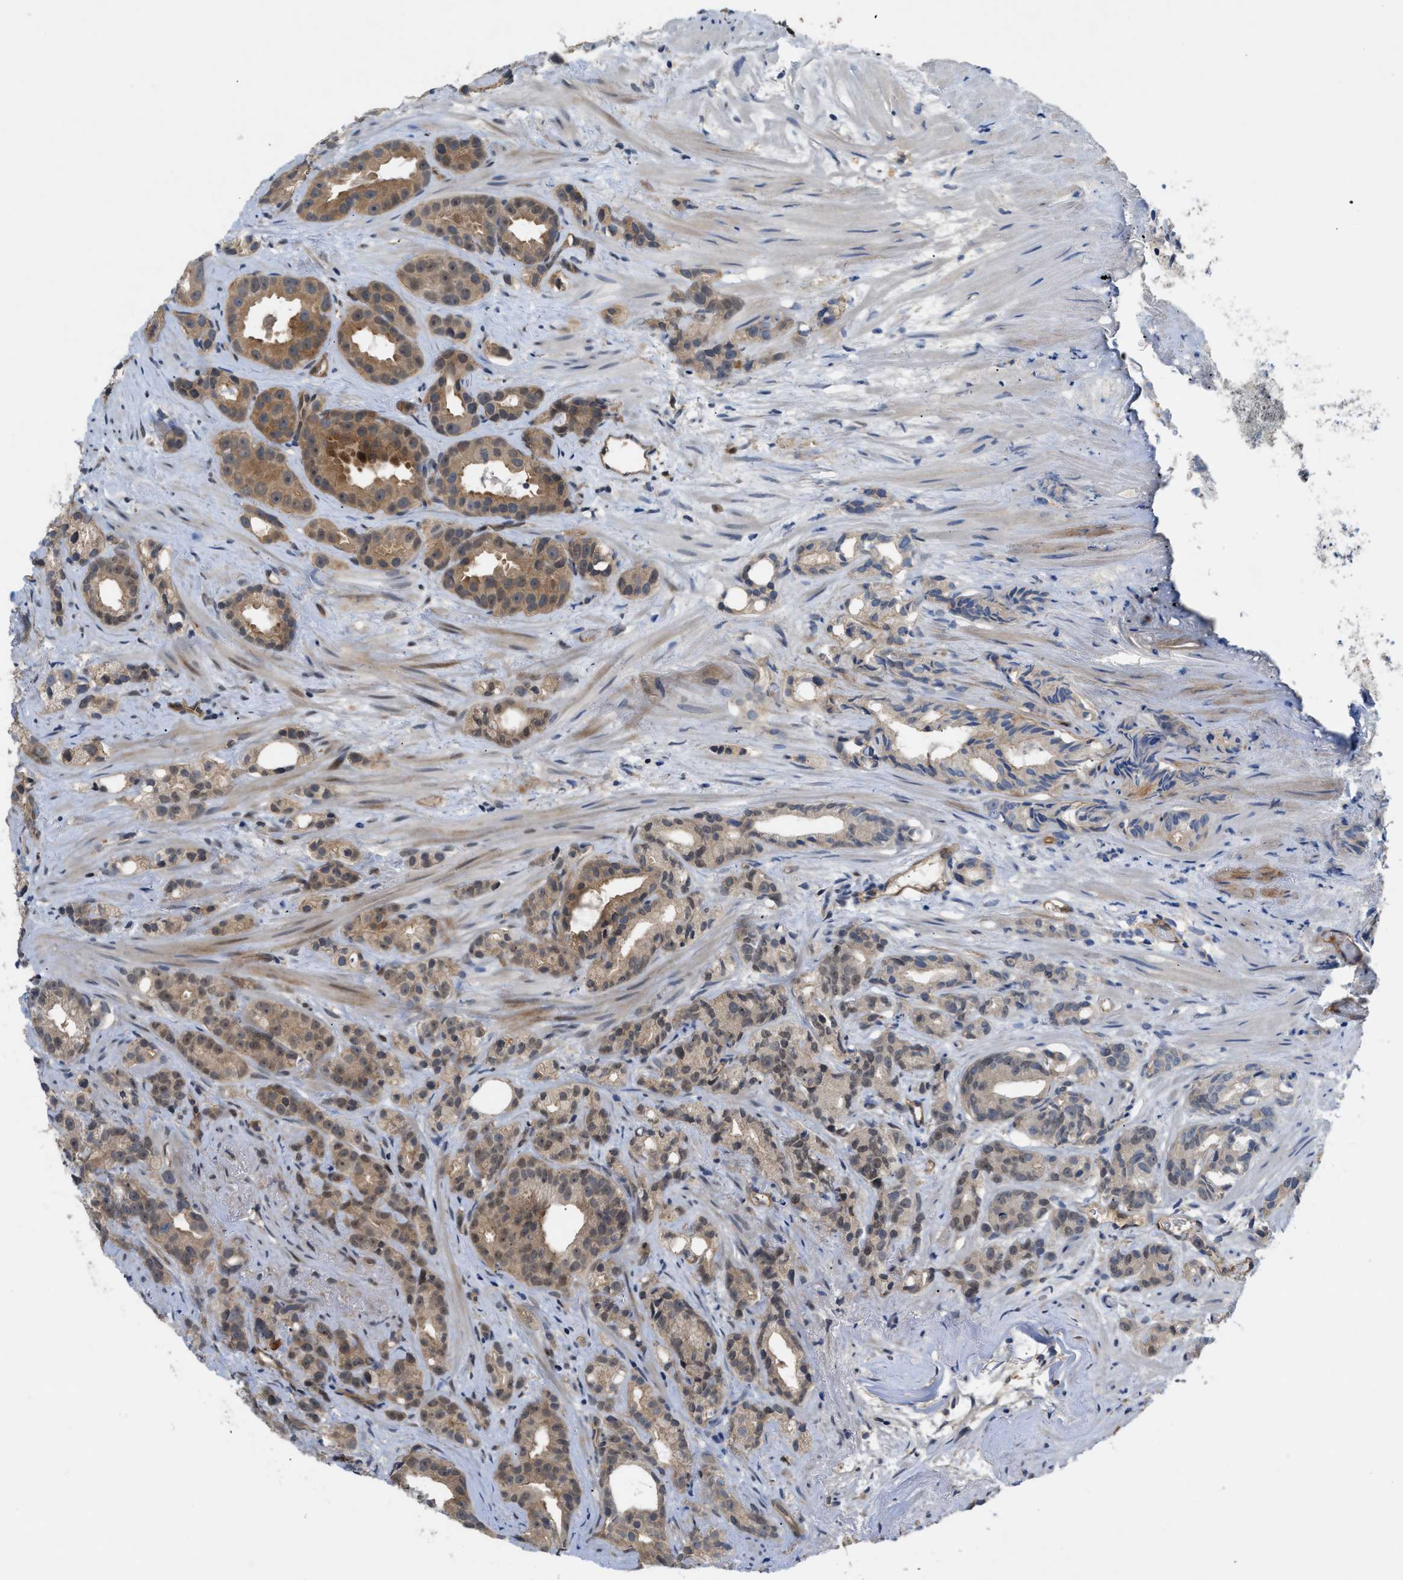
{"staining": {"intensity": "moderate", "quantity": ">75%", "location": "cytoplasmic/membranous"}, "tissue": "prostate cancer", "cell_type": "Tumor cells", "image_type": "cancer", "snomed": [{"axis": "morphology", "description": "Adenocarcinoma, Low grade"}, {"axis": "topography", "description": "Prostate"}], "caption": "This is an image of IHC staining of low-grade adenocarcinoma (prostate), which shows moderate positivity in the cytoplasmic/membranous of tumor cells.", "gene": "TRAK2", "patient": {"sex": "male", "age": 89}}